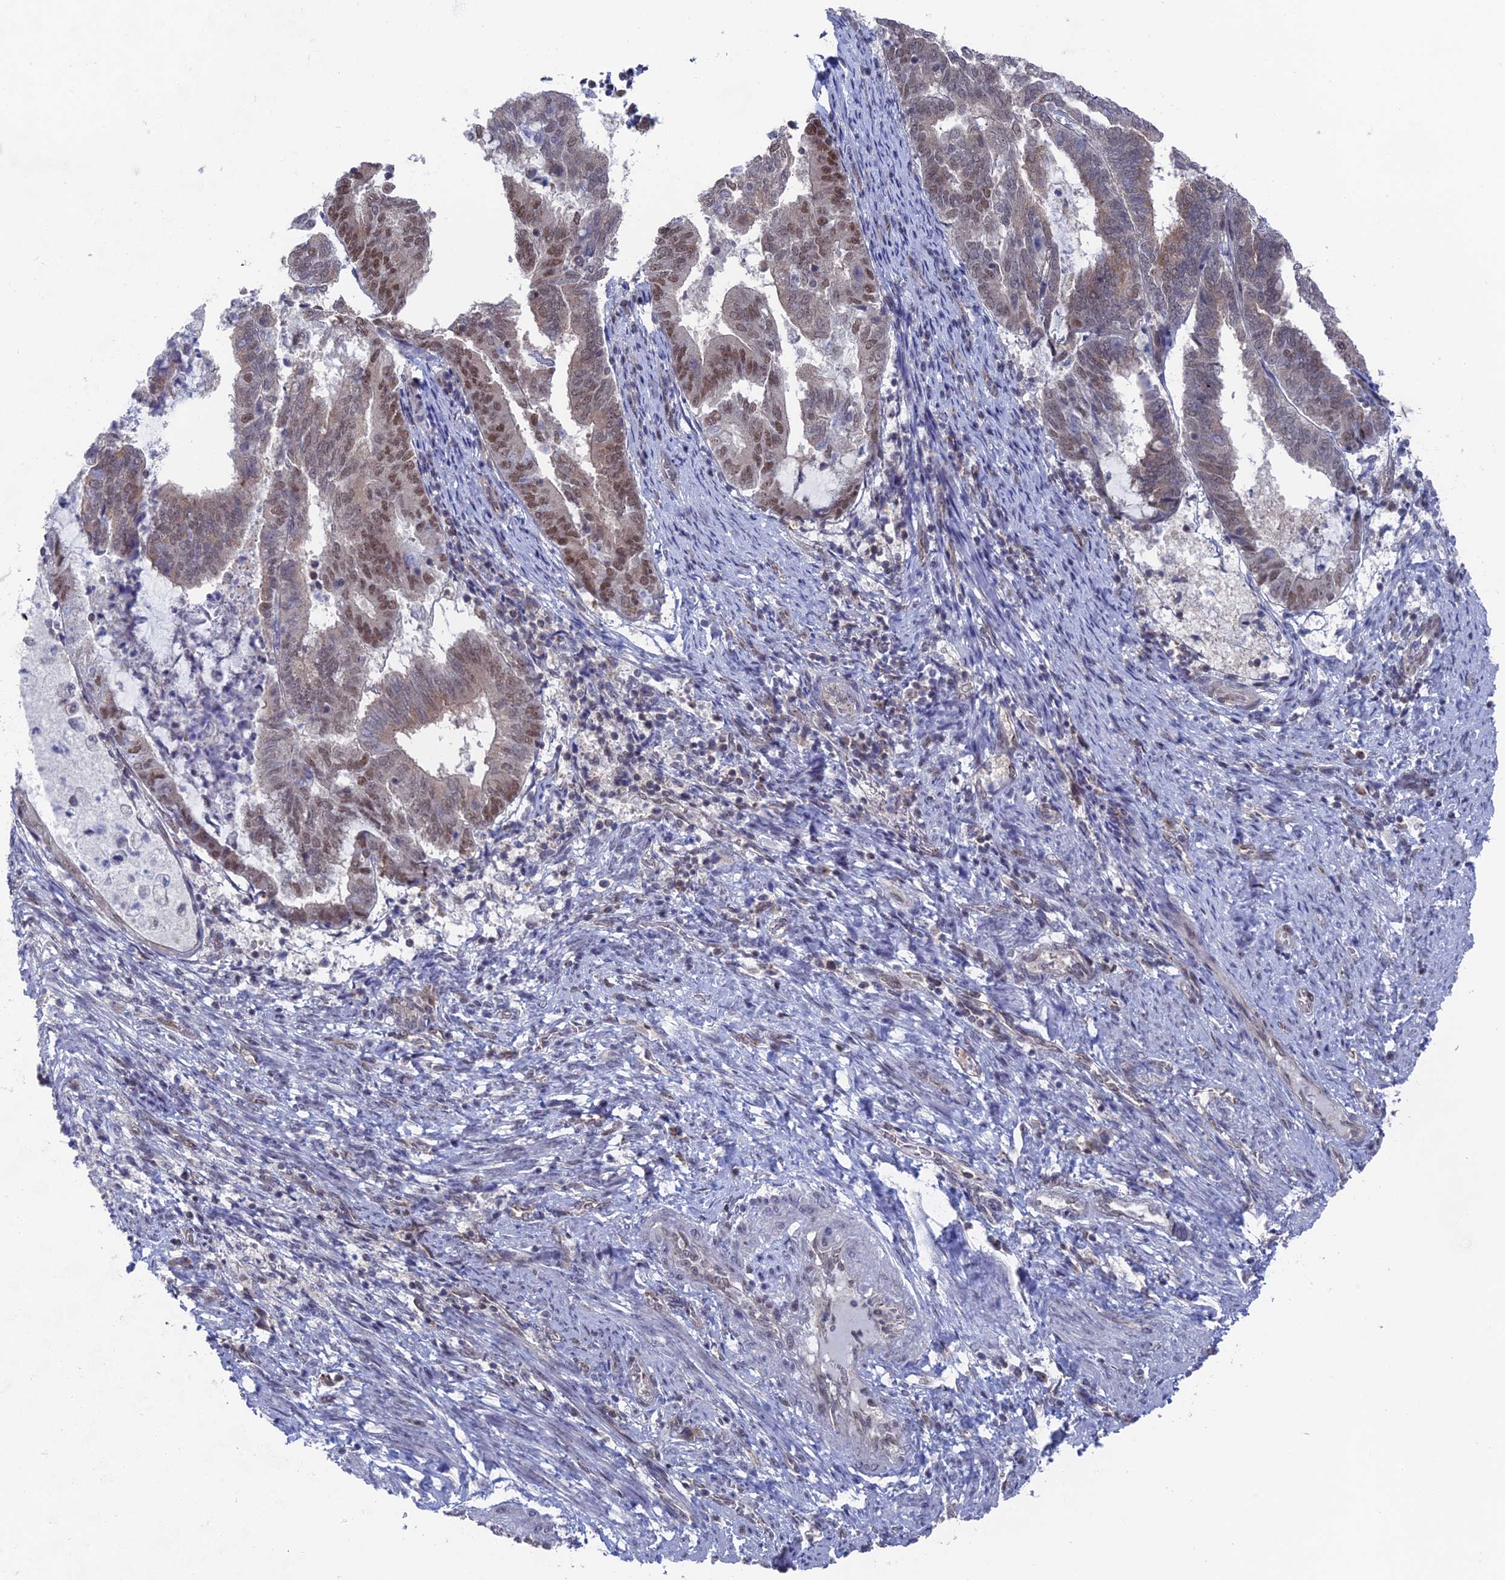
{"staining": {"intensity": "moderate", "quantity": "25%-75%", "location": "cytoplasmic/membranous,nuclear"}, "tissue": "endometrial cancer", "cell_type": "Tumor cells", "image_type": "cancer", "snomed": [{"axis": "morphology", "description": "Adenocarcinoma, NOS"}, {"axis": "topography", "description": "Endometrium"}], "caption": "This photomicrograph reveals immunohistochemistry (IHC) staining of human adenocarcinoma (endometrial), with medium moderate cytoplasmic/membranous and nuclear expression in approximately 25%-75% of tumor cells.", "gene": "FHIP2A", "patient": {"sex": "female", "age": 80}}